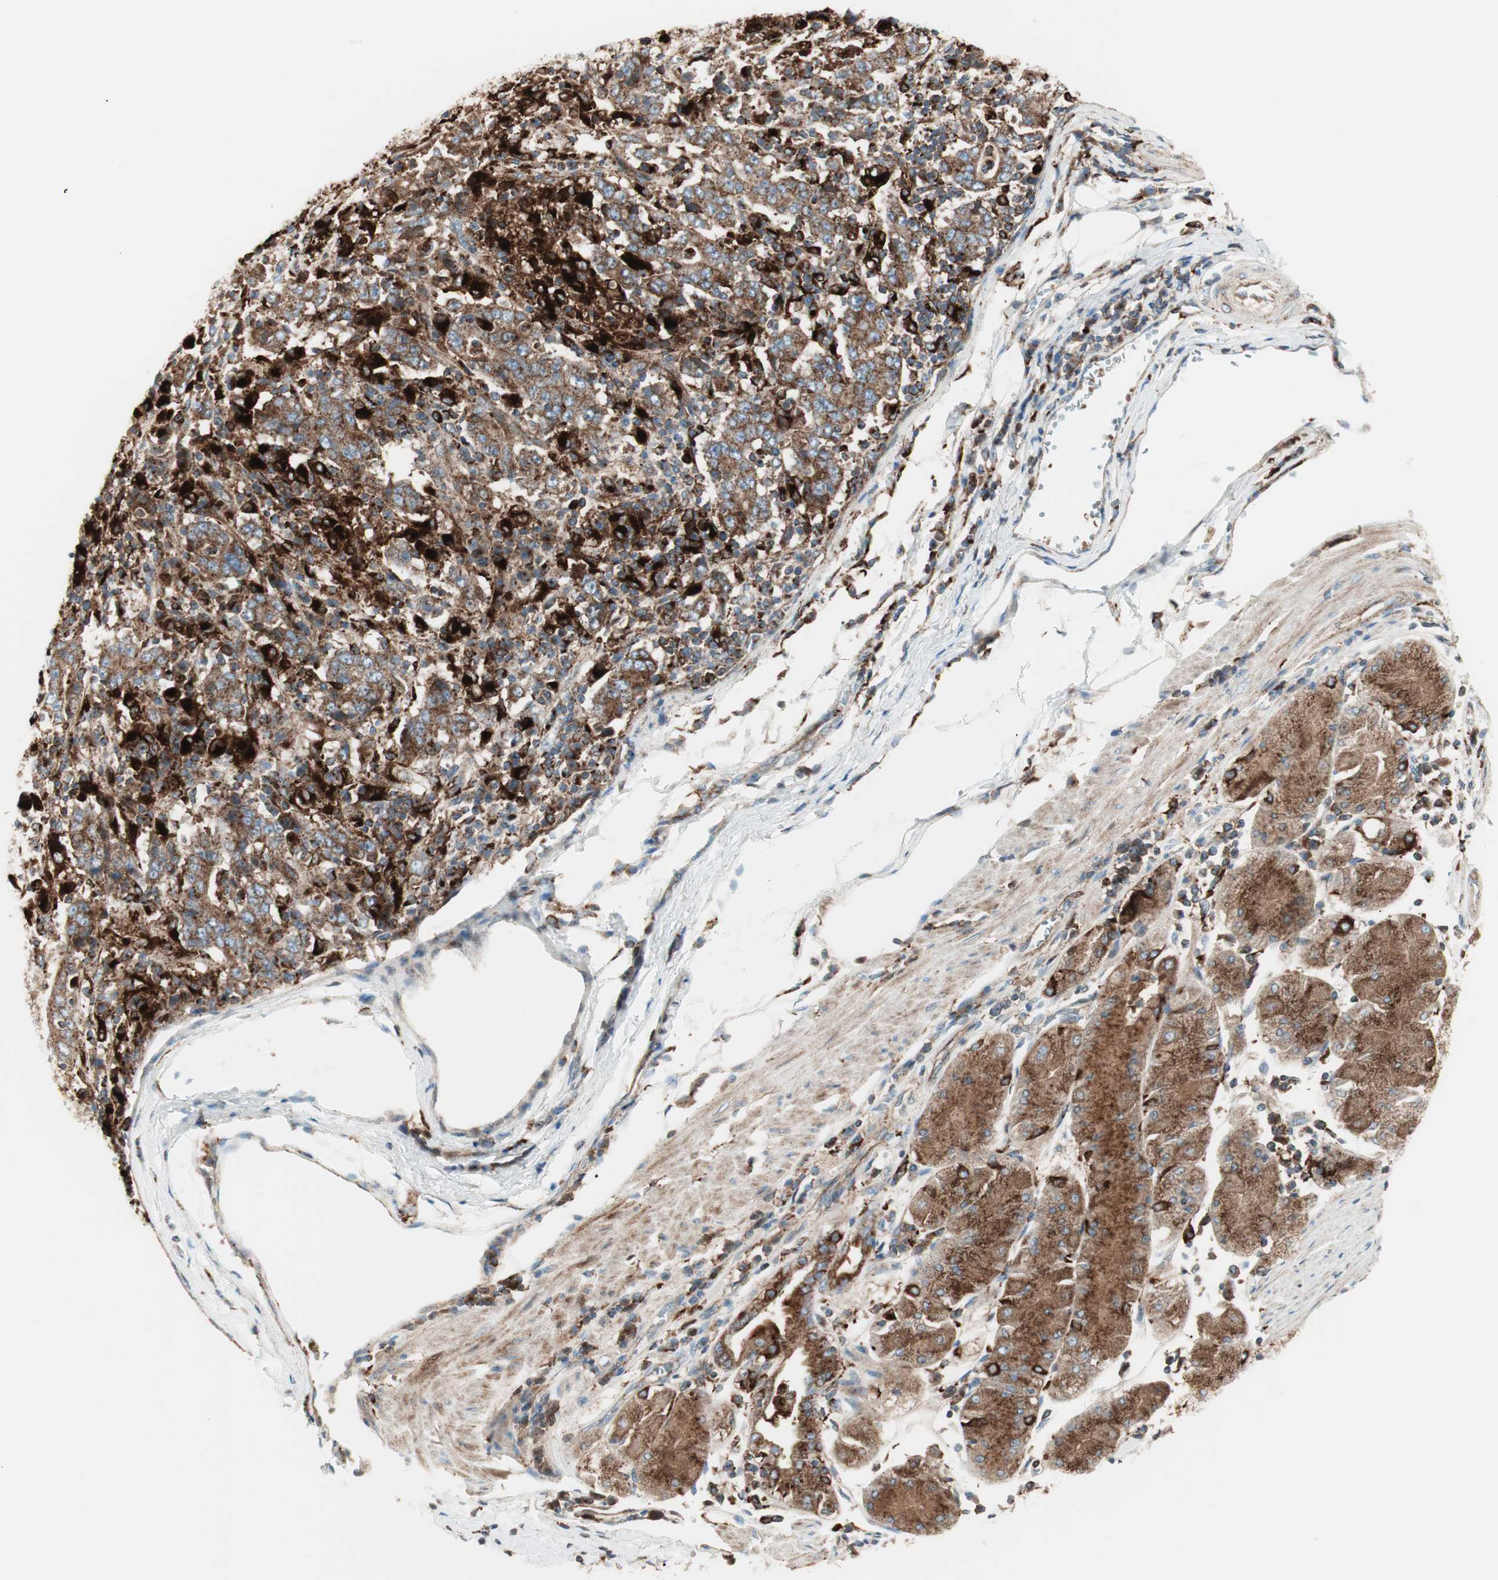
{"staining": {"intensity": "moderate", "quantity": ">75%", "location": "cytoplasmic/membranous"}, "tissue": "stomach cancer", "cell_type": "Tumor cells", "image_type": "cancer", "snomed": [{"axis": "morphology", "description": "Normal tissue, NOS"}, {"axis": "morphology", "description": "Adenocarcinoma, NOS"}, {"axis": "topography", "description": "Stomach, upper"}, {"axis": "topography", "description": "Stomach"}], "caption": "A medium amount of moderate cytoplasmic/membranous positivity is seen in about >75% of tumor cells in stomach adenocarcinoma tissue. Immunohistochemistry stains the protein in brown and the nuclei are stained blue.", "gene": "ATP6V1G1", "patient": {"sex": "male", "age": 59}}